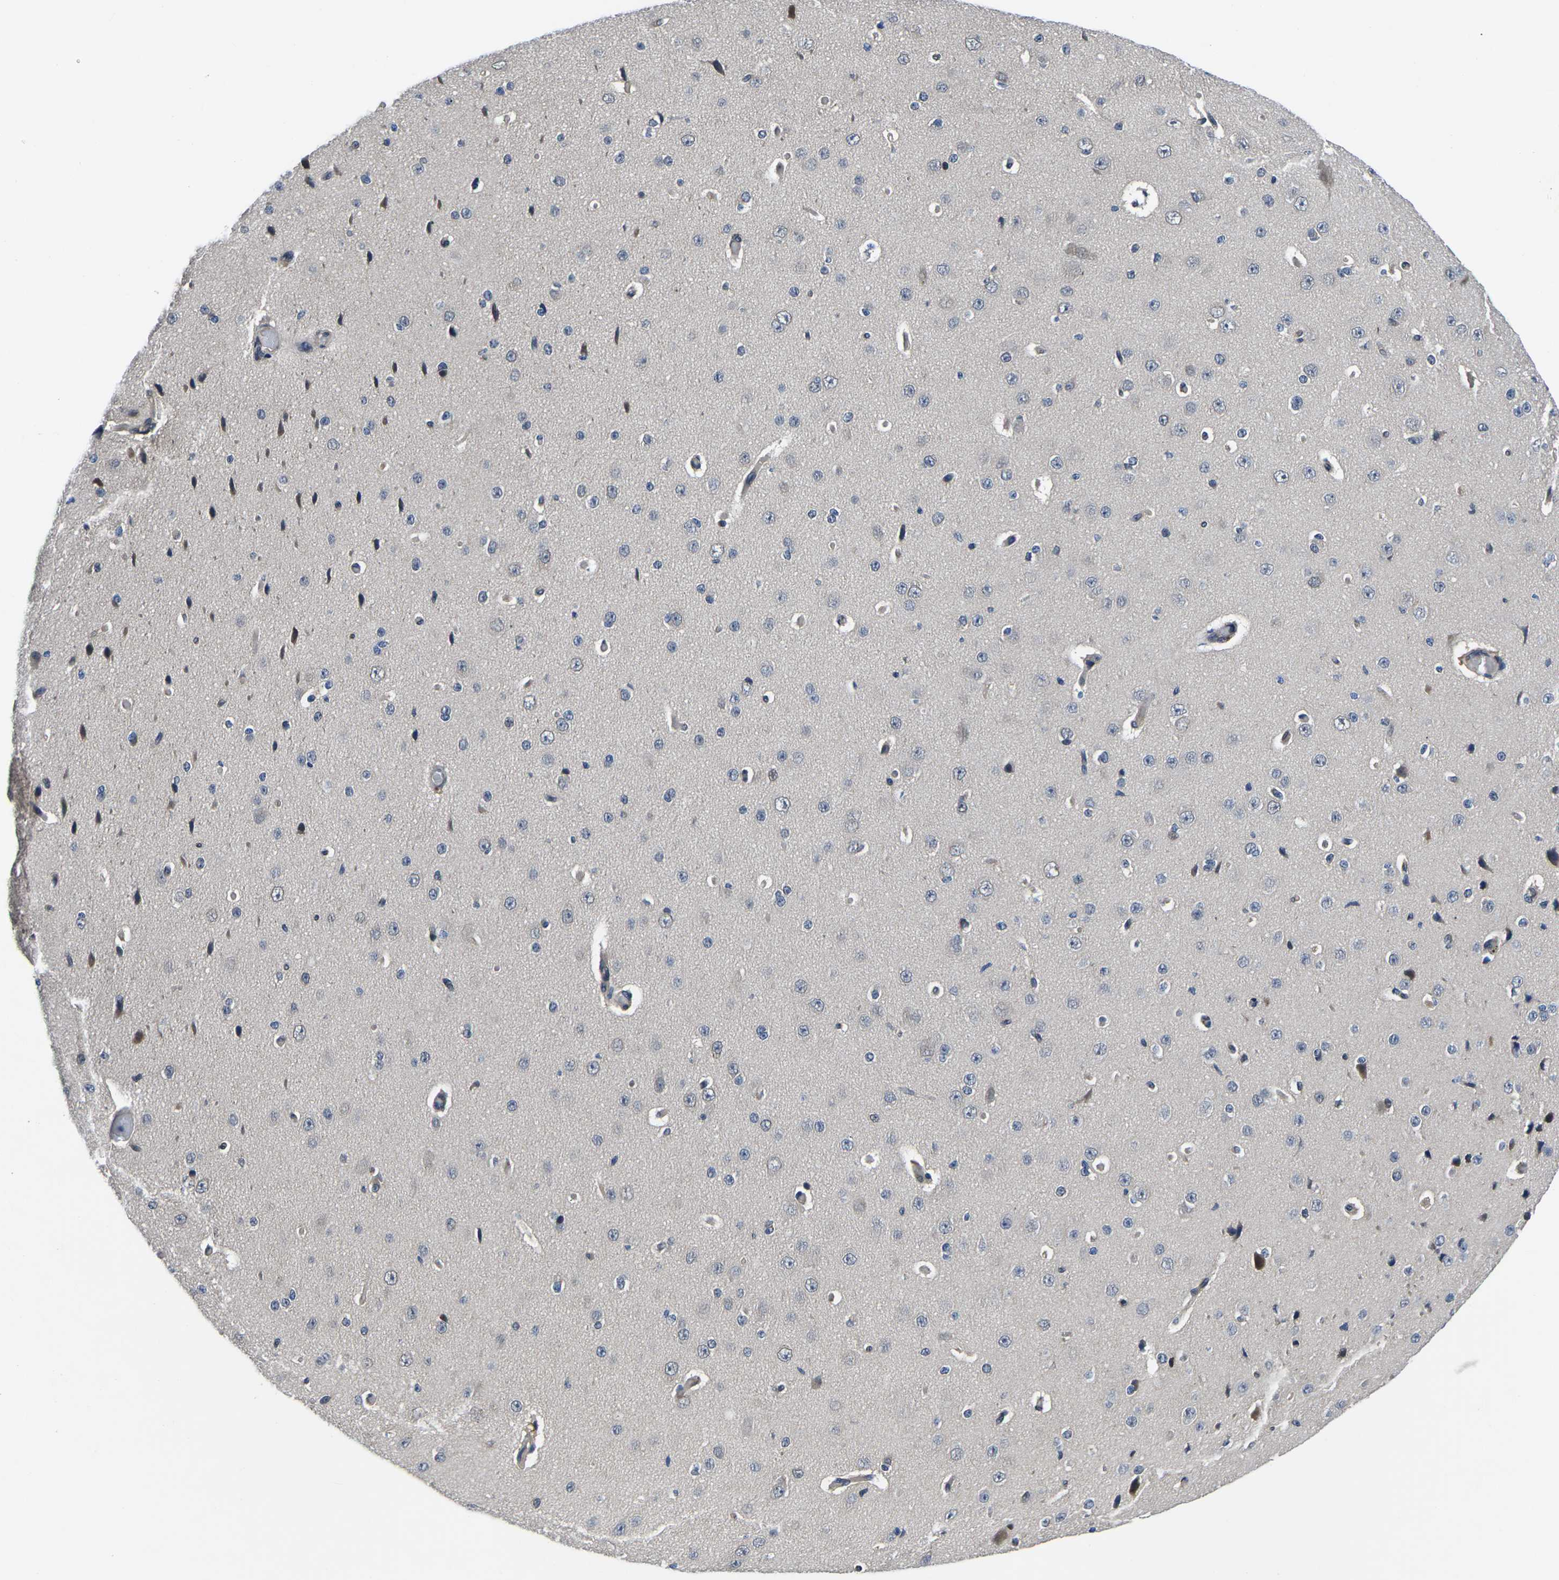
{"staining": {"intensity": "weak", "quantity": "25%-75%", "location": "cytoplasmic/membranous"}, "tissue": "cerebral cortex", "cell_type": "Endothelial cells", "image_type": "normal", "snomed": [{"axis": "morphology", "description": "Normal tissue, NOS"}, {"axis": "morphology", "description": "Developmental malformation"}, {"axis": "topography", "description": "Cerebral cortex"}], "caption": "Immunohistochemical staining of benign human cerebral cortex reveals weak cytoplasmic/membranous protein expression in approximately 25%-75% of endothelial cells.", "gene": "SNX10", "patient": {"sex": "female", "age": 30}}